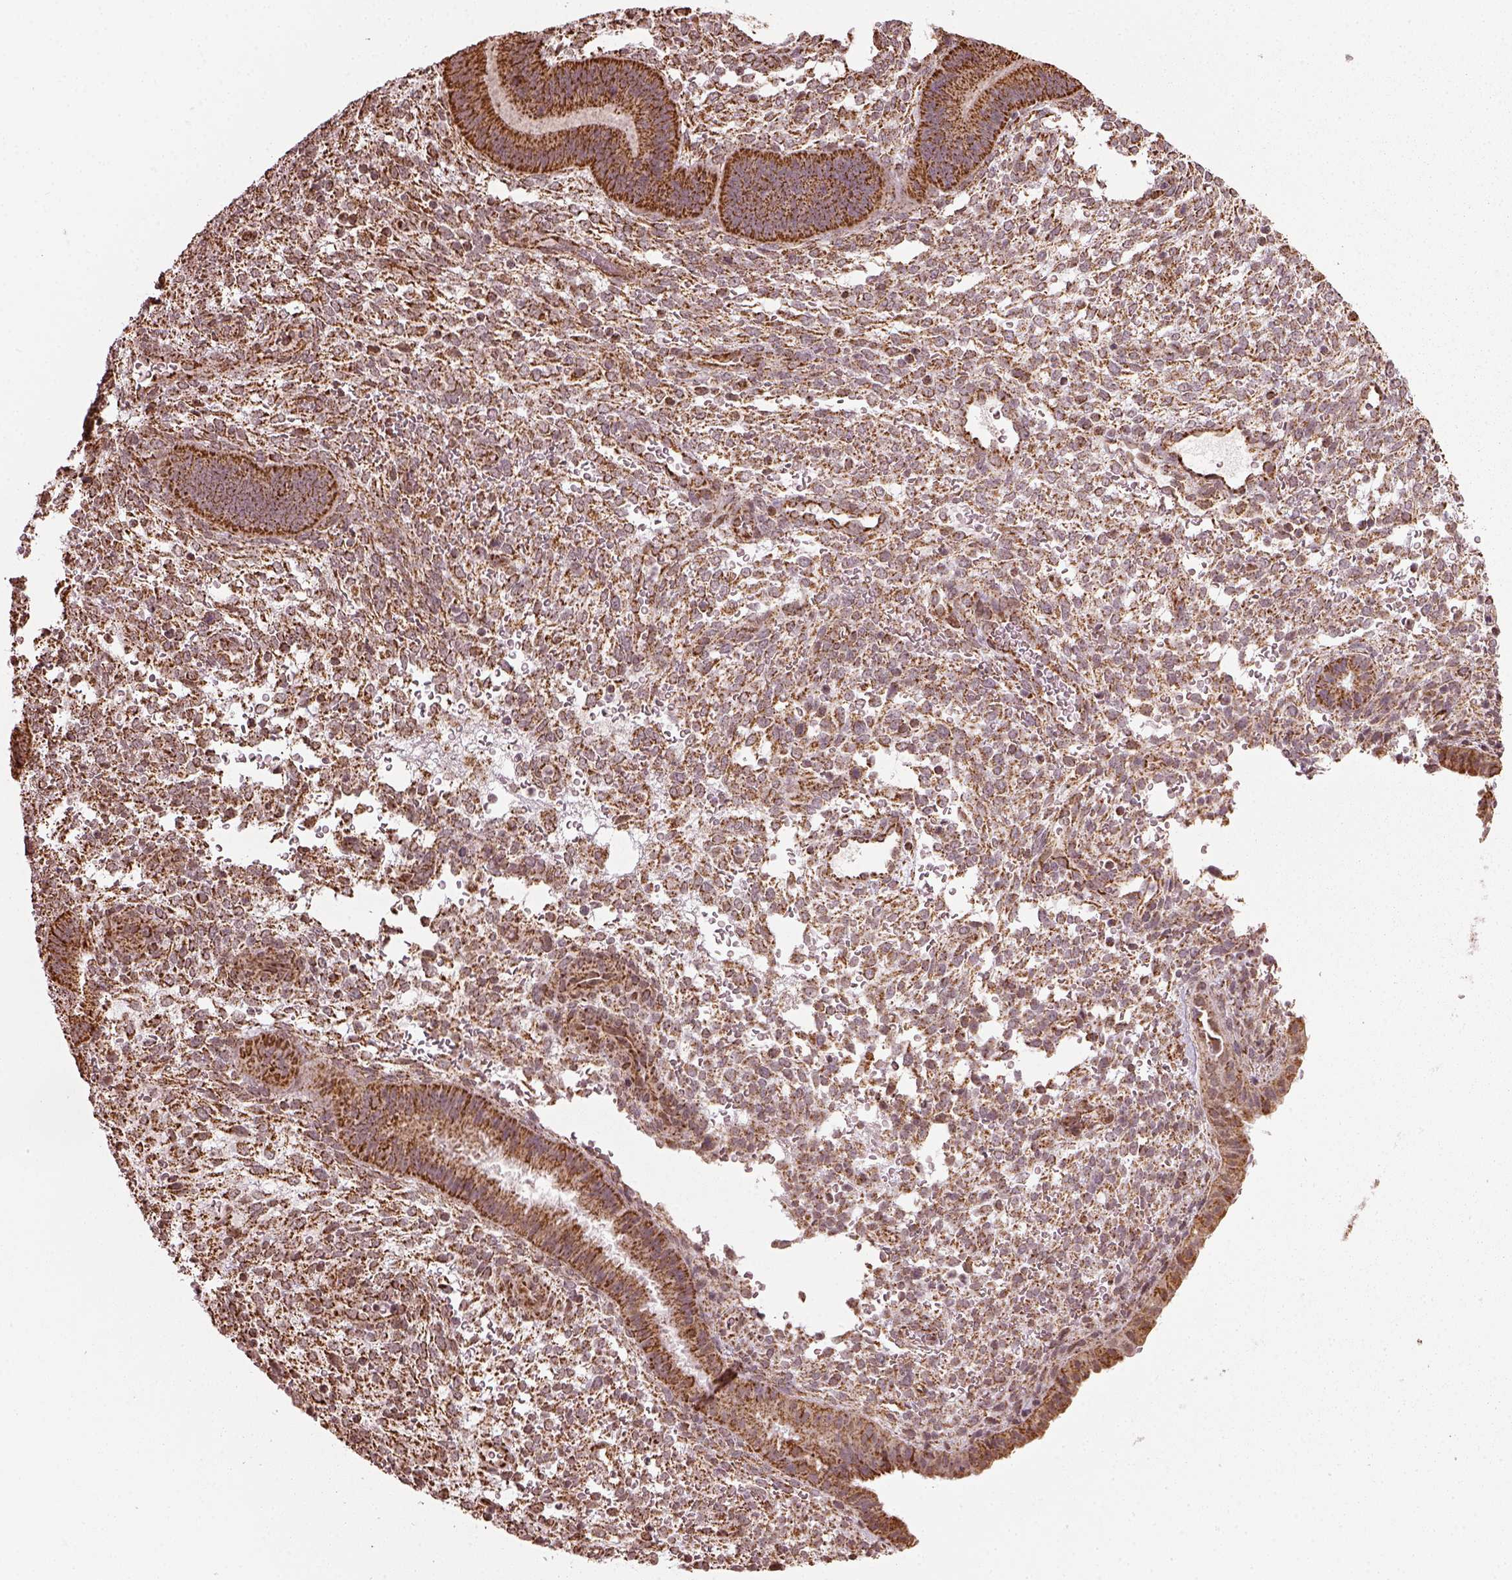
{"staining": {"intensity": "moderate", "quantity": ">75%", "location": "cytoplasmic/membranous"}, "tissue": "endometrium", "cell_type": "Cells in endometrial stroma", "image_type": "normal", "snomed": [{"axis": "morphology", "description": "Normal tissue, NOS"}, {"axis": "topography", "description": "Endometrium"}], "caption": "Protein expression analysis of normal human endometrium reveals moderate cytoplasmic/membranous staining in about >75% of cells in endometrial stroma. Nuclei are stained in blue.", "gene": "ACOT2", "patient": {"sex": "female", "age": 39}}